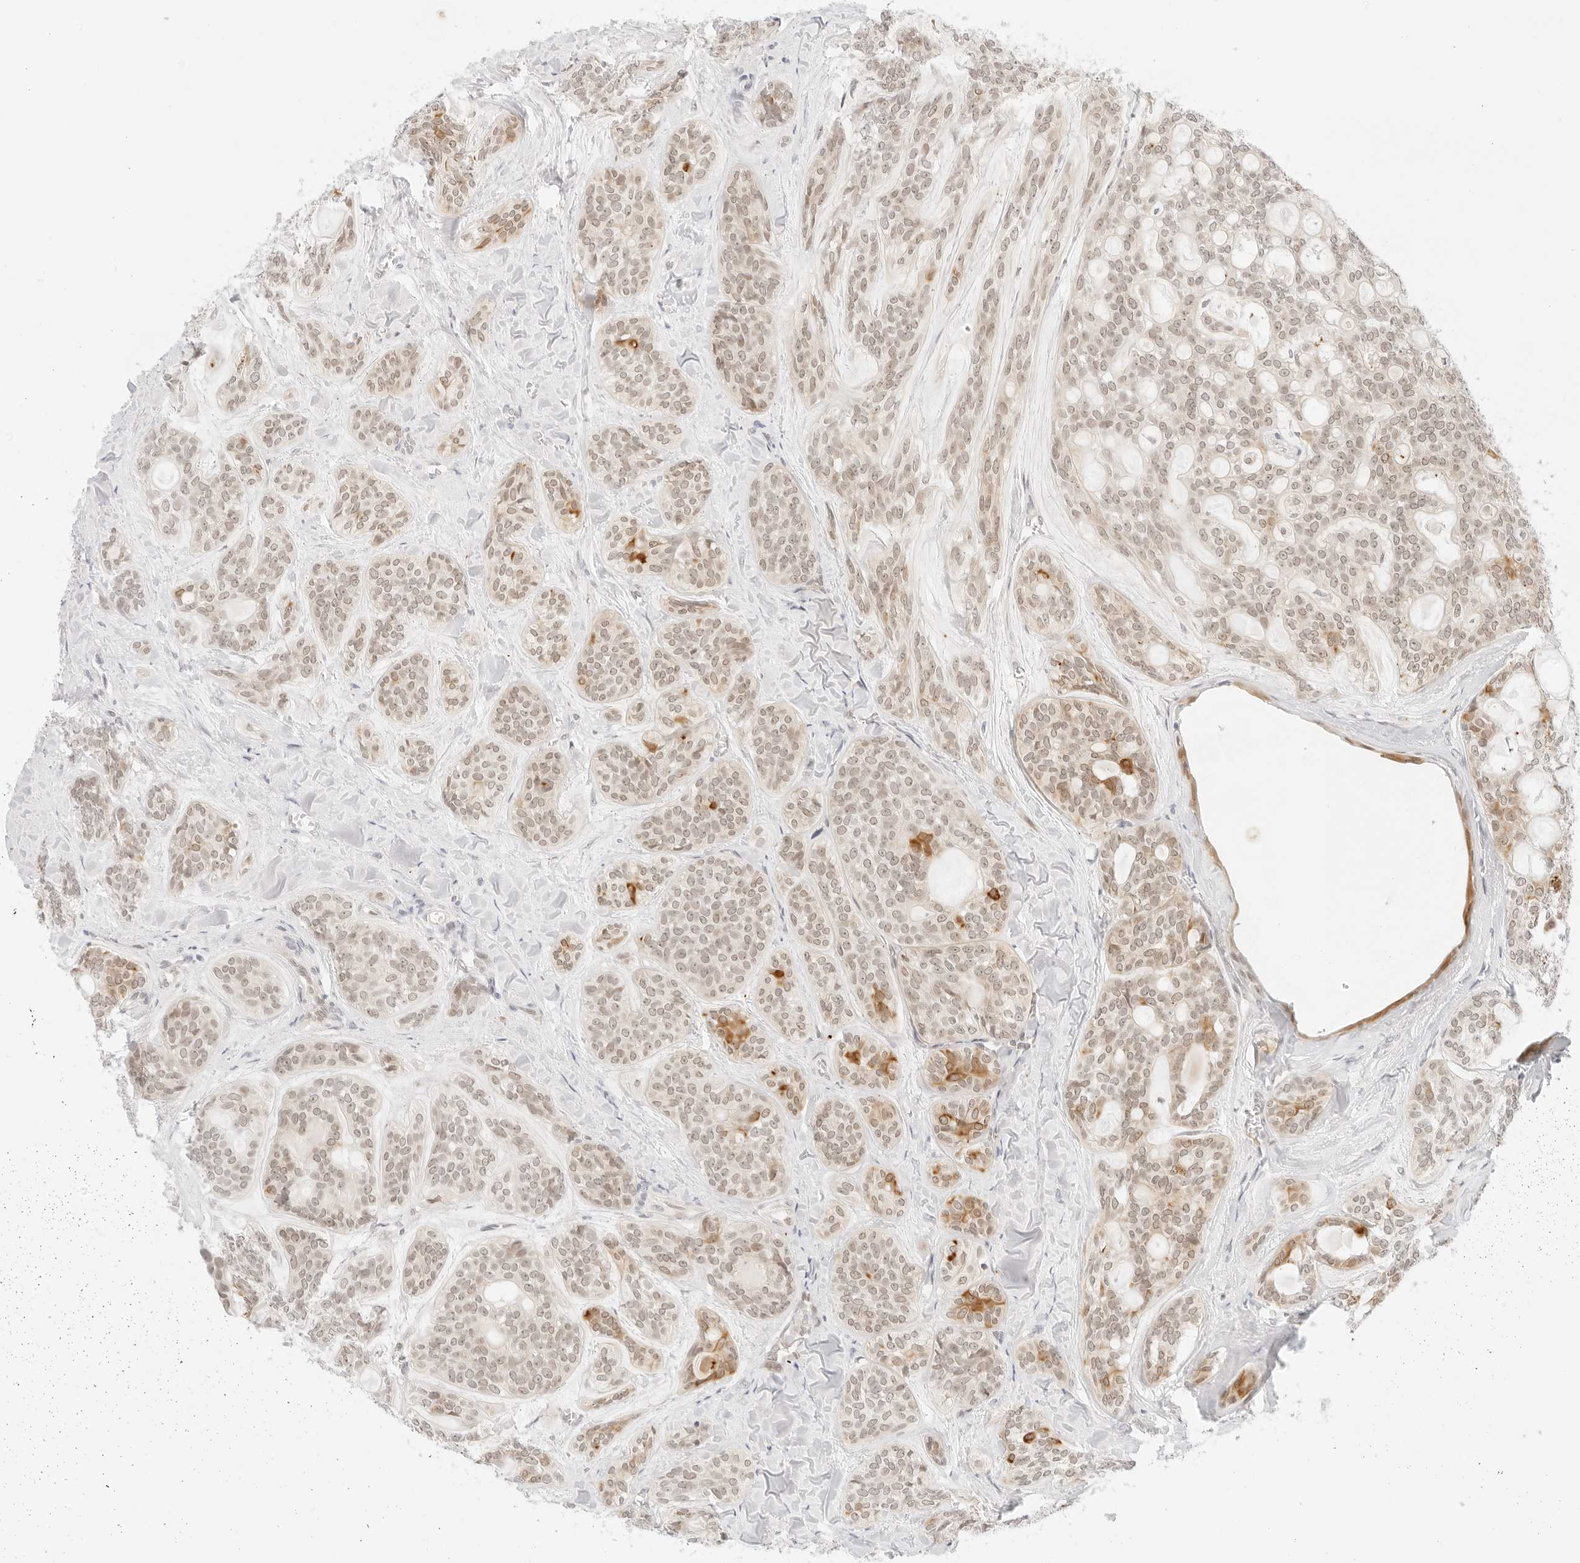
{"staining": {"intensity": "moderate", "quantity": "25%-75%", "location": "cytoplasmic/membranous,nuclear"}, "tissue": "head and neck cancer", "cell_type": "Tumor cells", "image_type": "cancer", "snomed": [{"axis": "morphology", "description": "Adenocarcinoma, NOS"}, {"axis": "topography", "description": "Head-Neck"}], "caption": "Head and neck adenocarcinoma stained for a protein (brown) displays moderate cytoplasmic/membranous and nuclear positive positivity in approximately 25%-75% of tumor cells.", "gene": "POLR3C", "patient": {"sex": "male", "age": 66}}